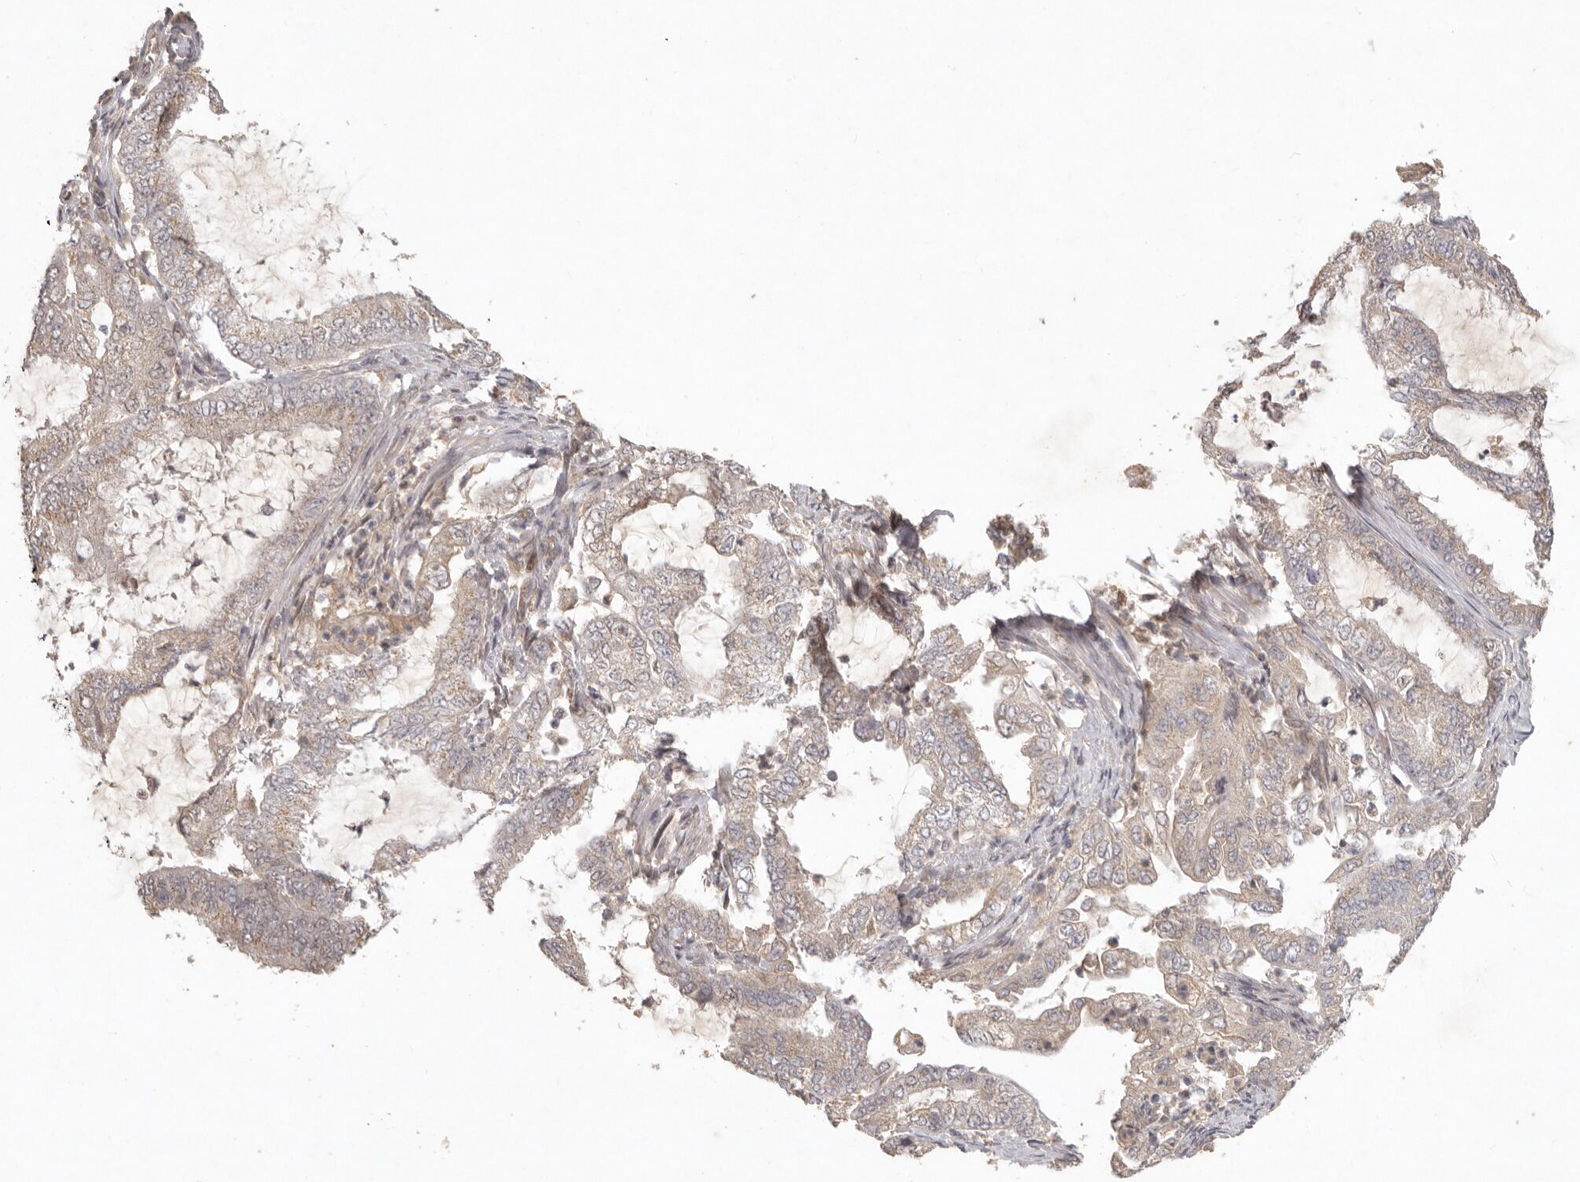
{"staining": {"intensity": "weak", "quantity": ">75%", "location": "cytoplasmic/membranous"}, "tissue": "endometrial cancer", "cell_type": "Tumor cells", "image_type": "cancer", "snomed": [{"axis": "morphology", "description": "Adenocarcinoma, NOS"}, {"axis": "topography", "description": "Endometrium"}], "caption": "Immunohistochemistry (DAB) staining of human endometrial adenocarcinoma exhibits weak cytoplasmic/membranous protein staining in approximately >75% of tumor cells.", "gene": "LRRC75A", "patient": {"sex": "female", "age": 49}}